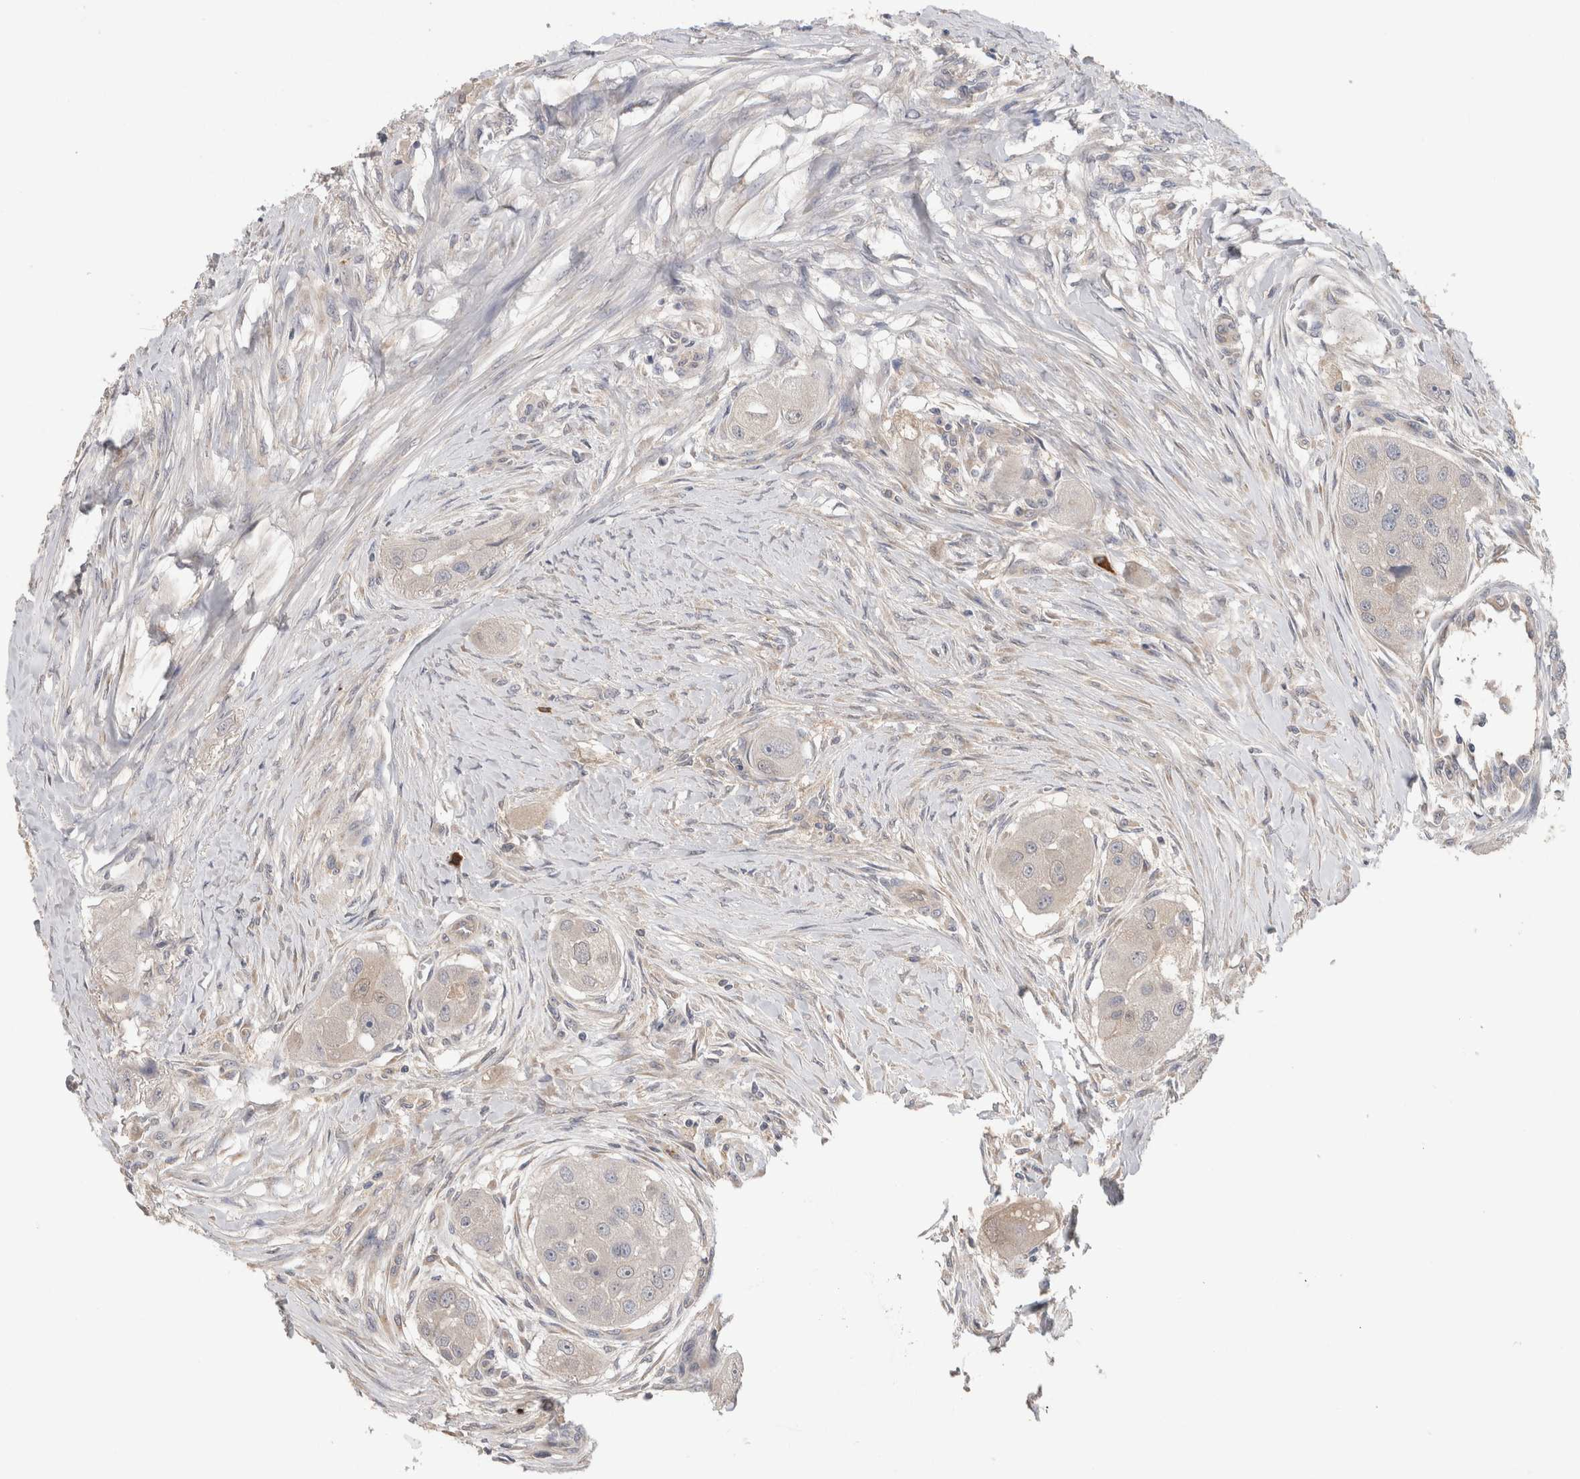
{"staining": {"intensity": "negative", "quantity": "none", "location": "none"}, "tissue": "head and neck cancer", "cell_type": "Tumor cells", "image_type": "cancer", "snomed": [{"axis": "morphology", "description": "Normal tissue, NOS"}, {"axis": "morphology", "description": "Squamous cell carcinoma, NOS"}, {"axis": "topography", "description": "Skeletal muscle"}, {"axis": "topography", "description": "Head-Neck"}], "caption": "Head and neck squamous cell carcinoma was stained to show a protein in brown. There is no significant positivity in tumor cells.", "gene": "PPP3CC", "patient": {"sex": "male", "age": 51}}